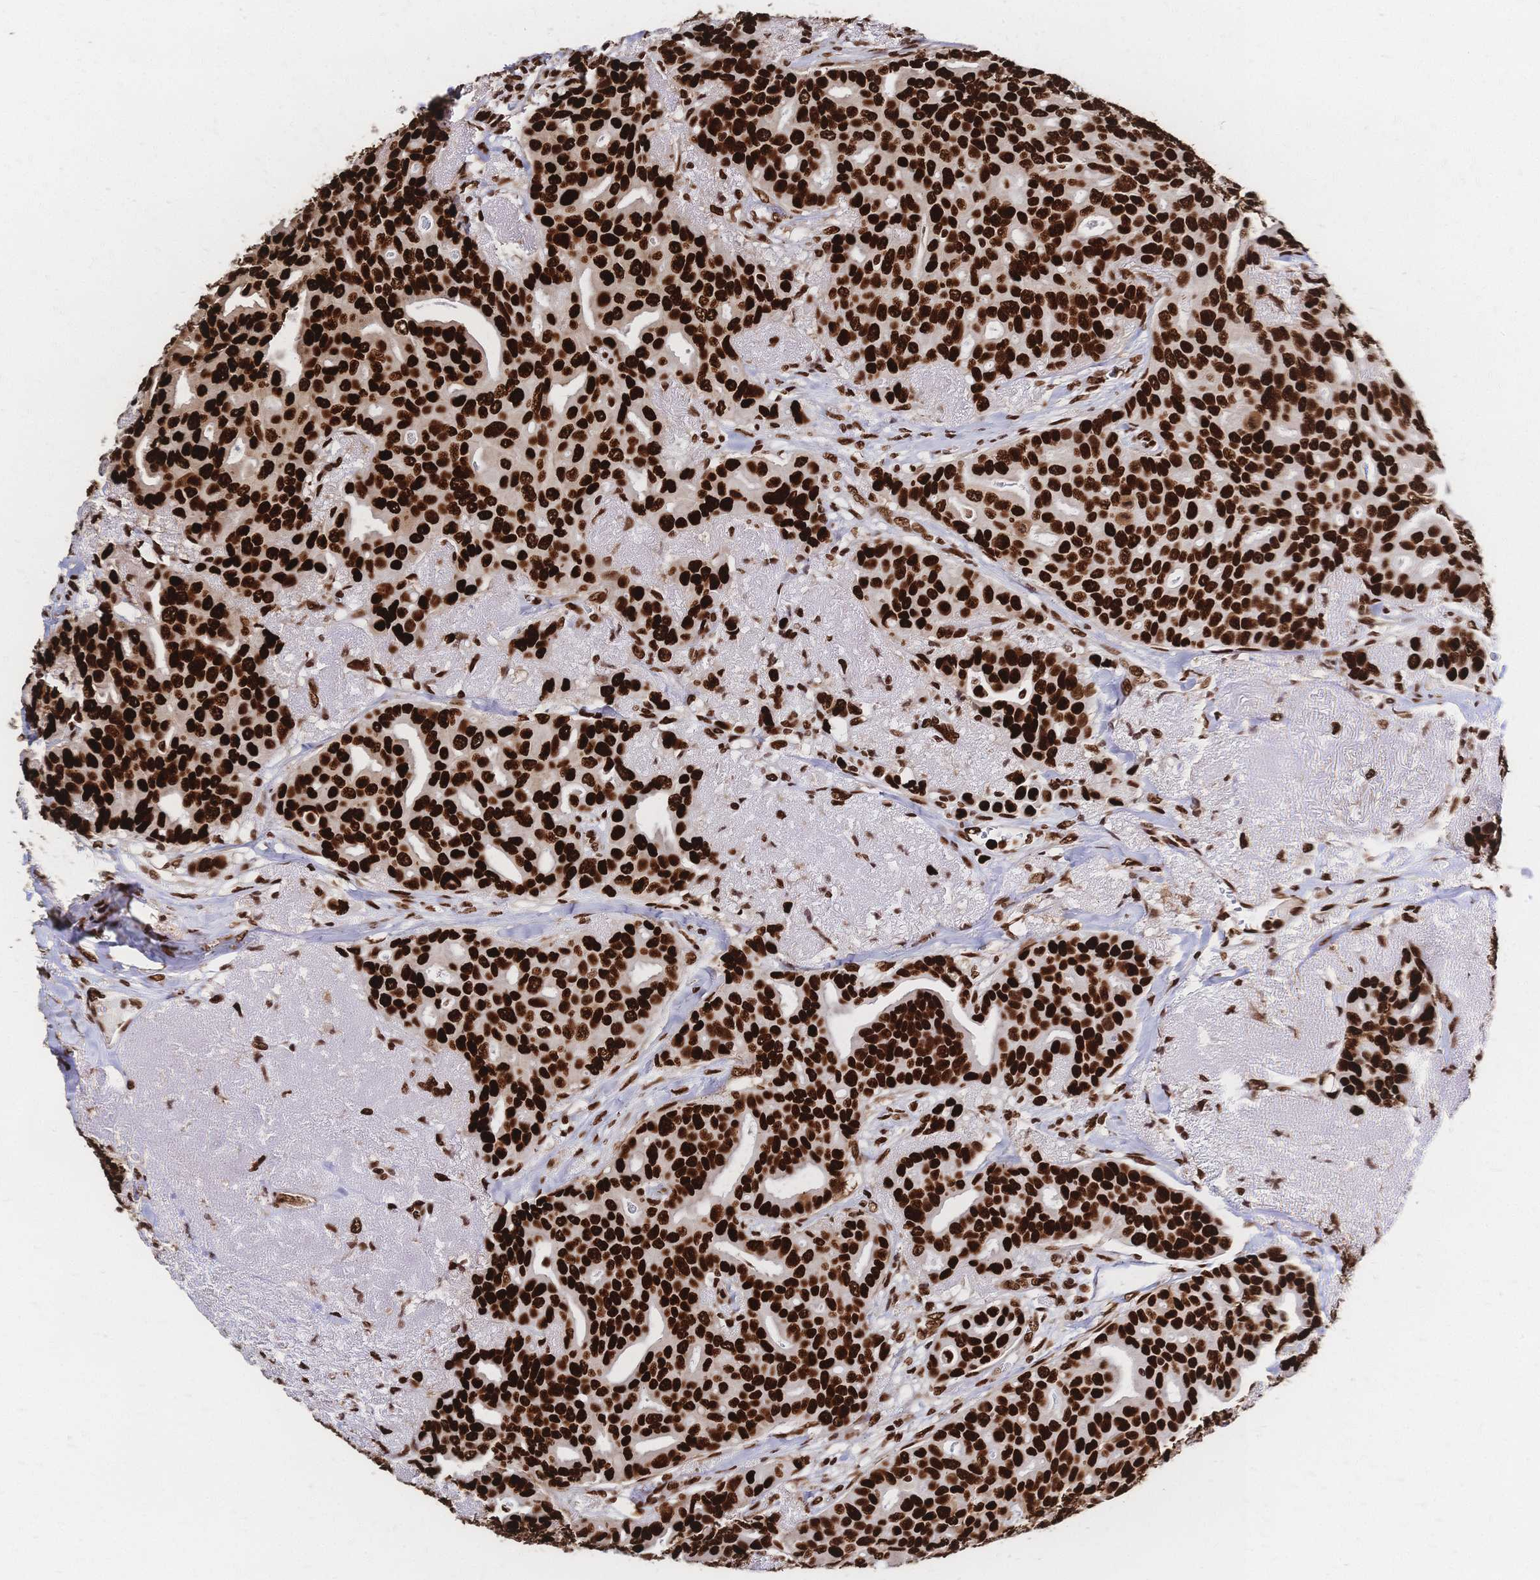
{"staining": {"intensity": "strong", "quantity": ">75%", "location": "nuclear"}, "tissue": "breast cancer", "cell_type": "Tumor cells", "image_type": "cancer", "snomed": [{"axis": "morphology", "description": "Duct carcinoma"}, {"axis": "topography", "description": "Breast"}], "caption": "High-magnification brightfield microscopy of breast cancer stained with DAB (brown) and counterstained with hematoxylin (blue). tumor cells exhibit strong nuclear staining is identified in about>75% of cells. (IHC, brightfield microscopy, high magnification).", "gene": "HDGF", "patient": {"sex": "female", "age": 54}}